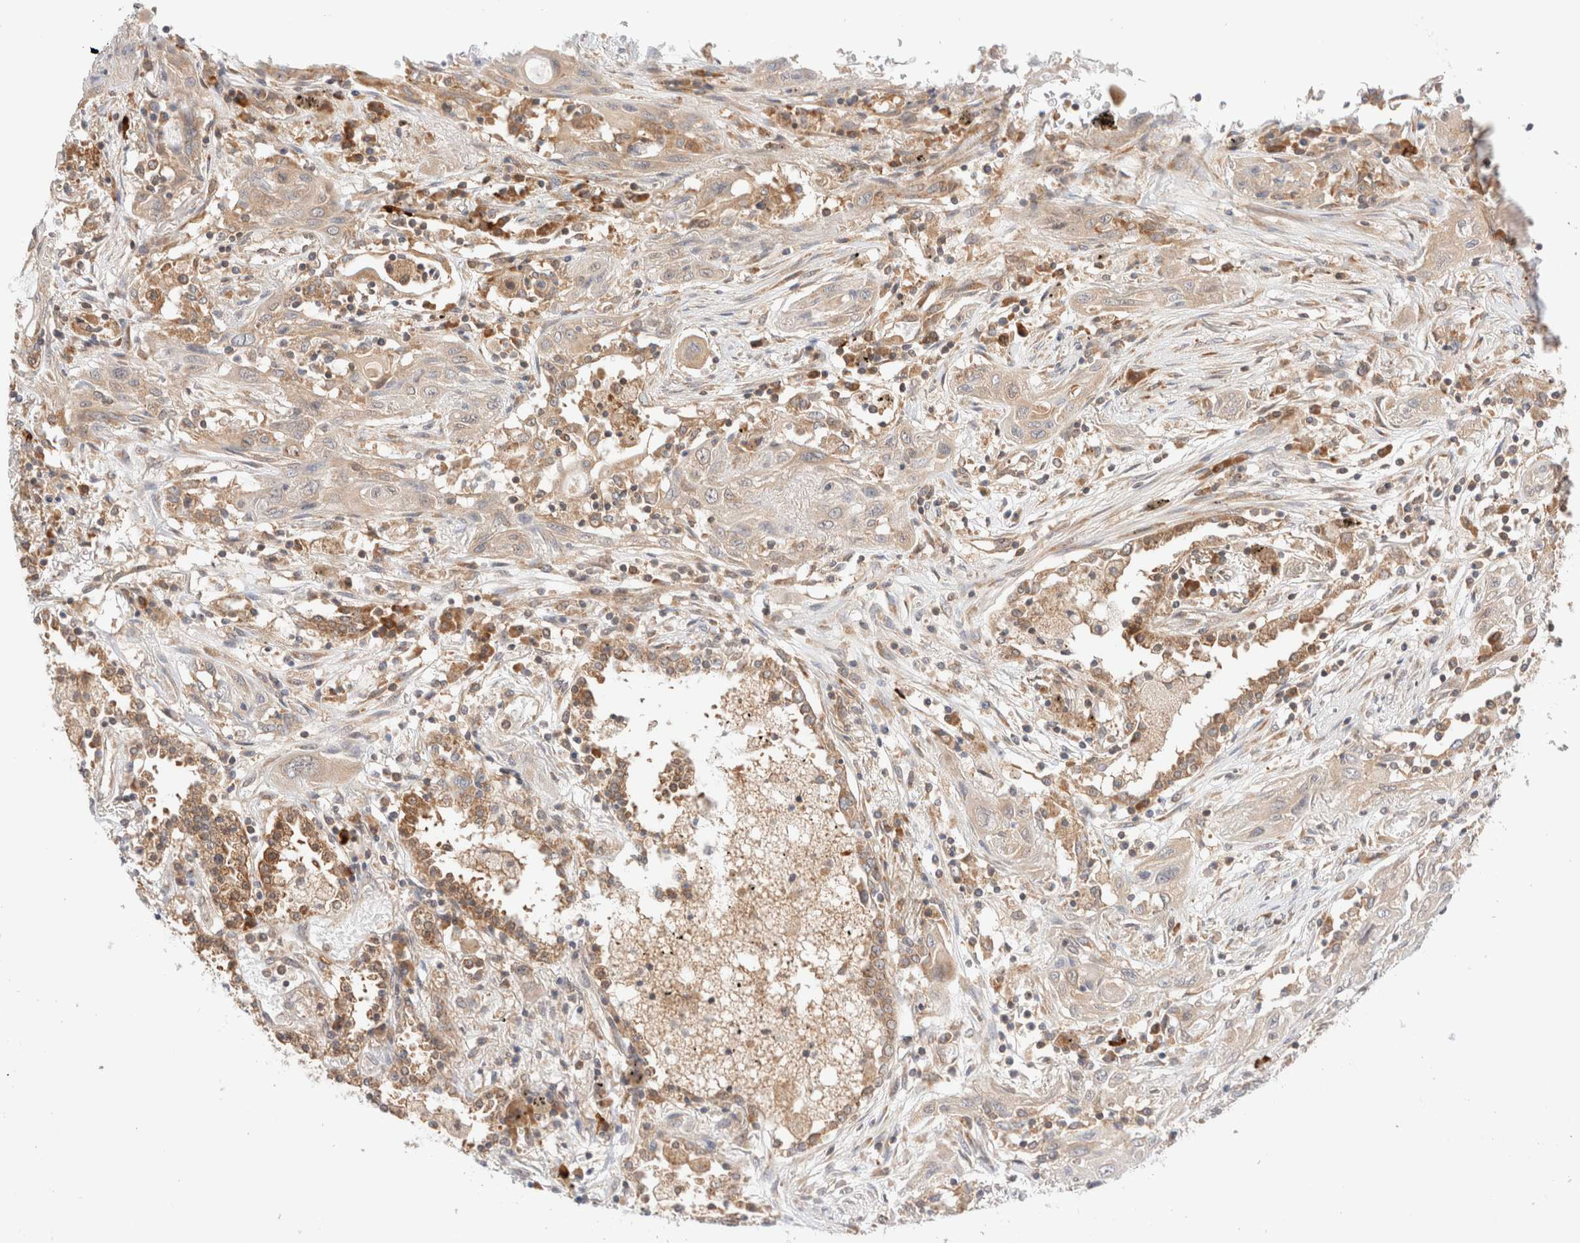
{"staining": {"intensity": "weak", "quantity": ">75%", "location": "cytoplasmic/membranous"}, "tissue": "lung cancer", "cell_type": "Tumor cells", "image_type": "cancer", "snomed": [{"axis": "morphology", "description": "Squamous cell carcinoma, NOS"}, {"axis": "topography", "description": "Lung"}], "caption": "Protein expression analysis of lung squamous cell carcinoma displays weak cytoplasmic/membranous positivity in about >75% of tumor cells. Immunohistochemistry stains the protein of interest in brown and the nuclei are stained blue.", "gene": "XKR4", "patient": {"sex": "female", "age": 47}}